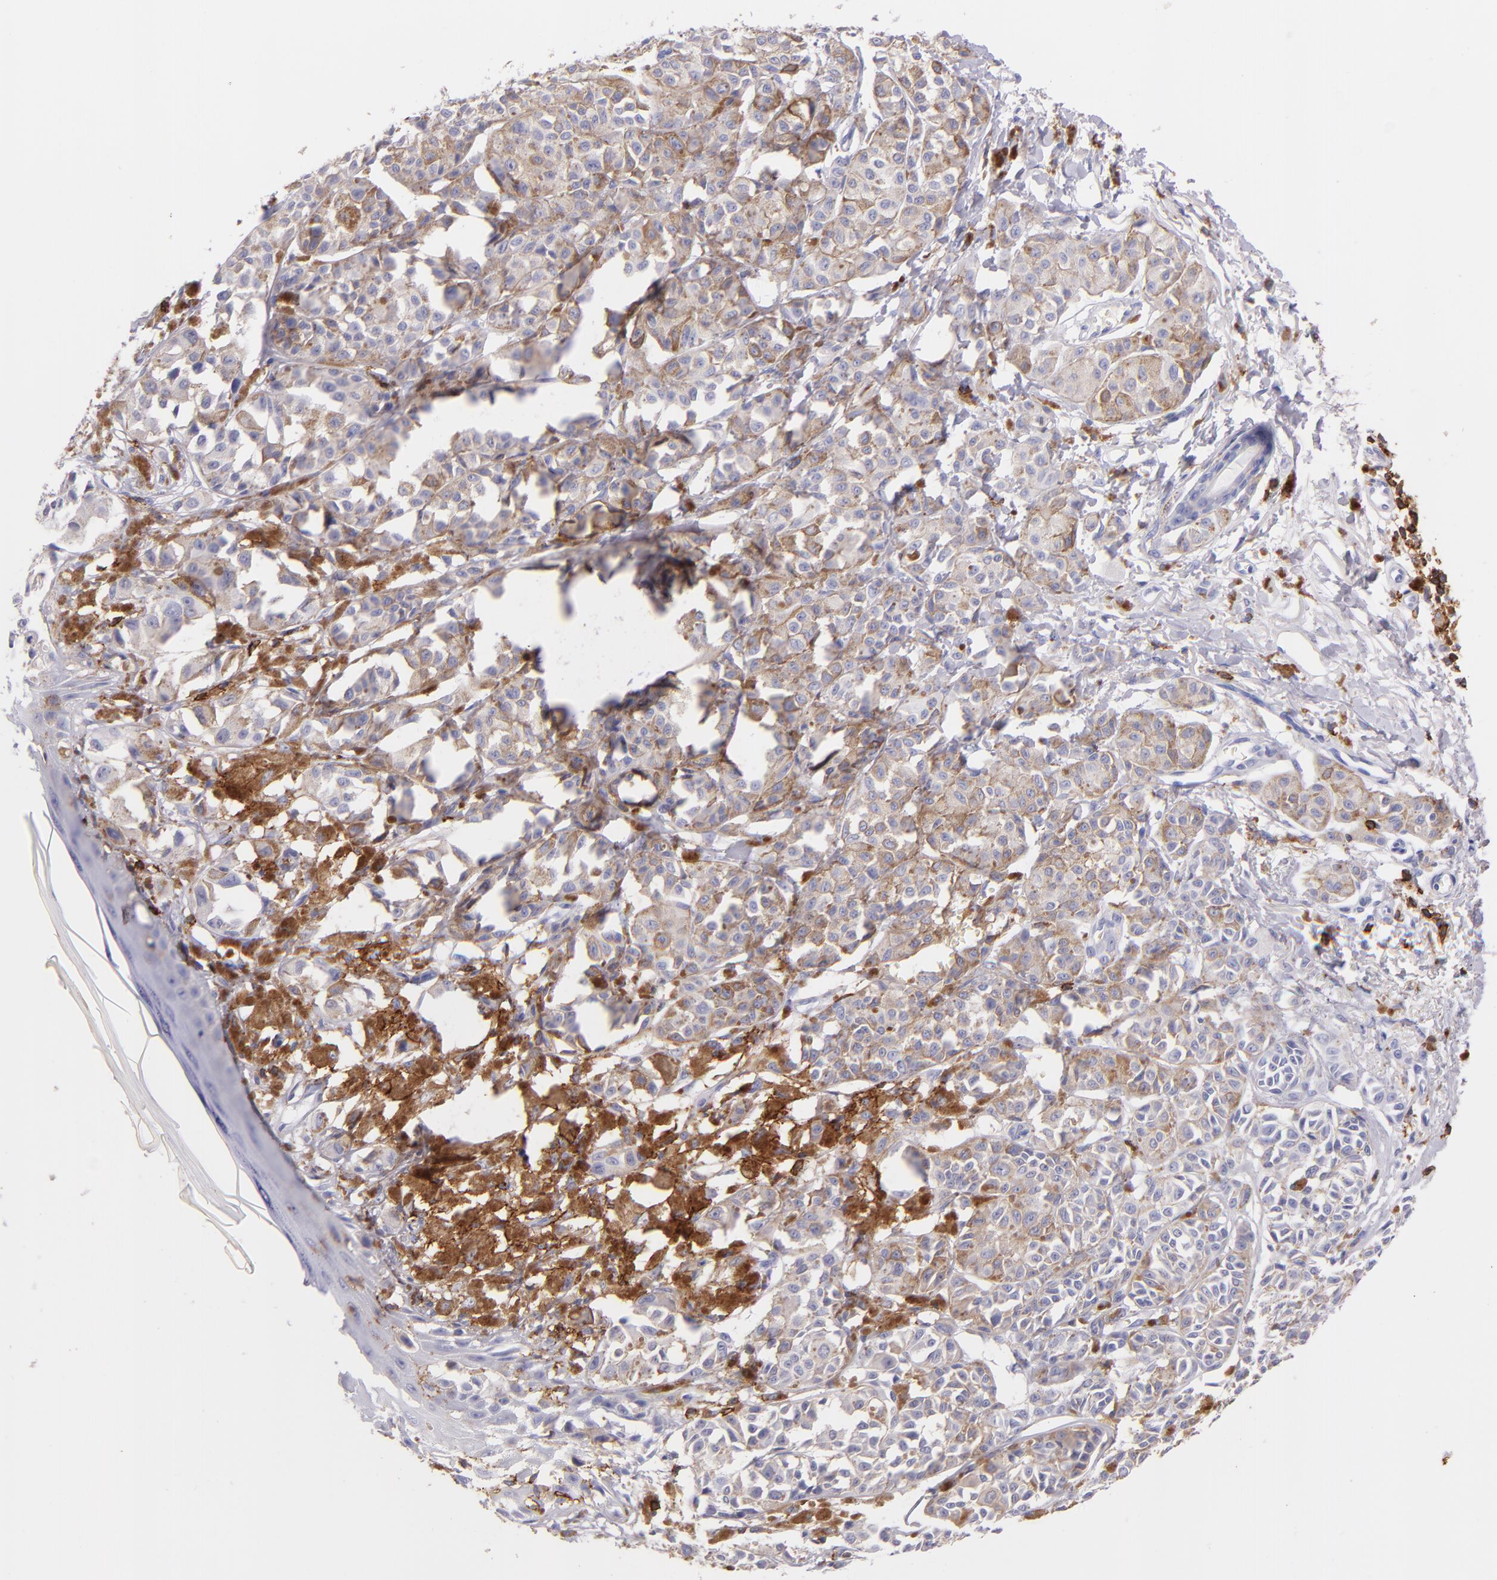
{"staining": {"intensity": "weak", "quantity": "25%-75%", "location": "cytoplasmic/membranous"}, "tissue": "melanoma", "cell_type": "Tumor cells", "image_type": "cancer", "snomed": [{"axis": "morphology", "description": "Malignant melanoma, NOS"}, {"axis": "topography", "description": "Skin"}], "caption": "Protein positivity by immunohistochemistry (IHC) displays weak cytoplasmic/membranous staining in about 25%-75% of tumor cells in melanoma.", "gene": "SPN", "patient": {"sex": "male", "age": 76}}